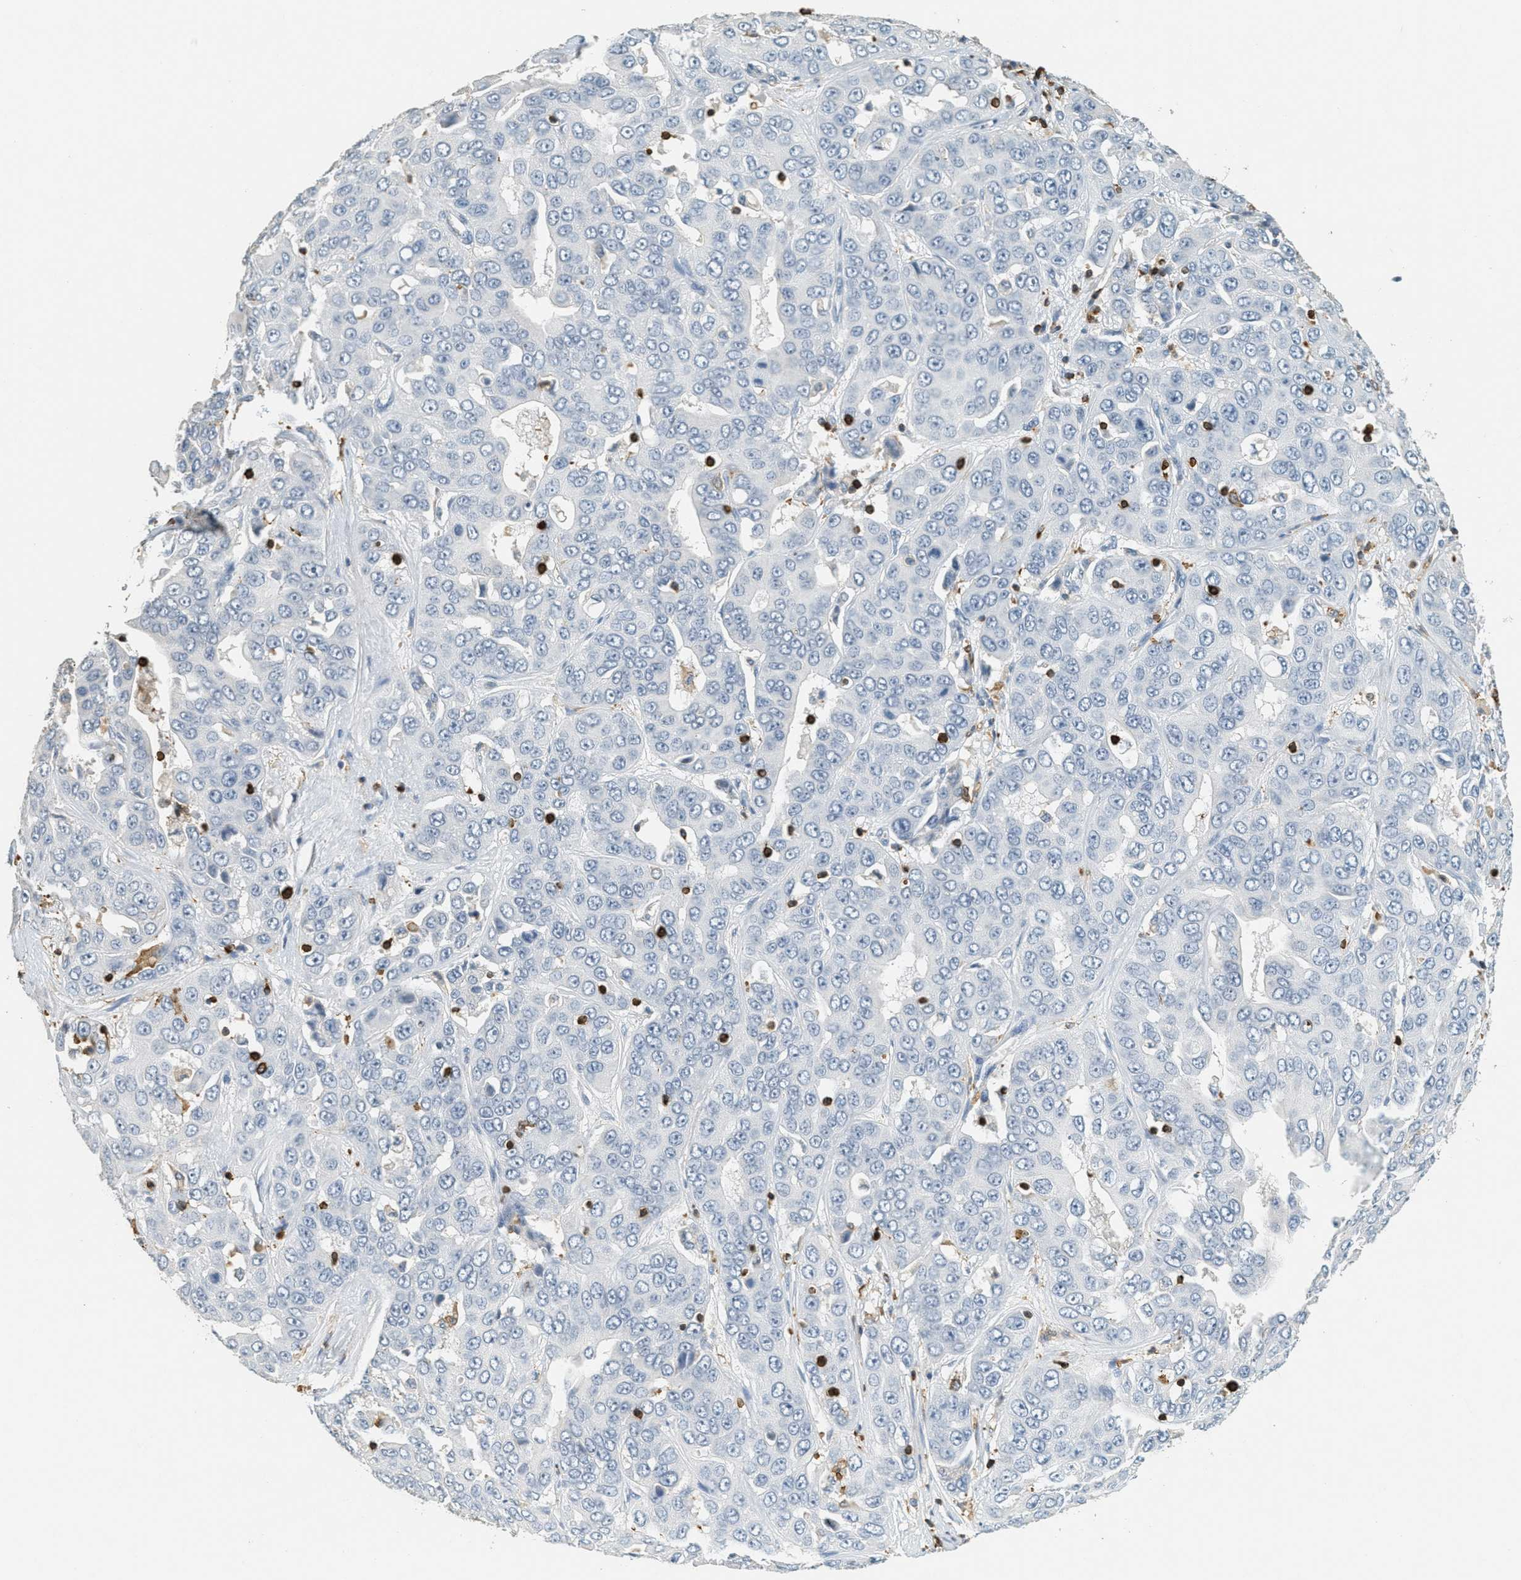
{"staining": {"intensity": "negative", "quantity": "none", "location": "none"}, "tissue": "liver cancer", "cell_type": "Tumor cells", "image_type": "cancer", "snomed": [{"axis": "morphology", "description": "Cholangiocarcinoma"}, {"axis": "topography", "description": "Liver"}], "caption": "This image is of liver cancer stained with immunohistochemistry (IHC) to label a protein in brown with the nuclei are counter-stained blue. There is no expression in tumor cells.", "gene": "LSP1", "patient": {"sex": "female", "age": 52}}